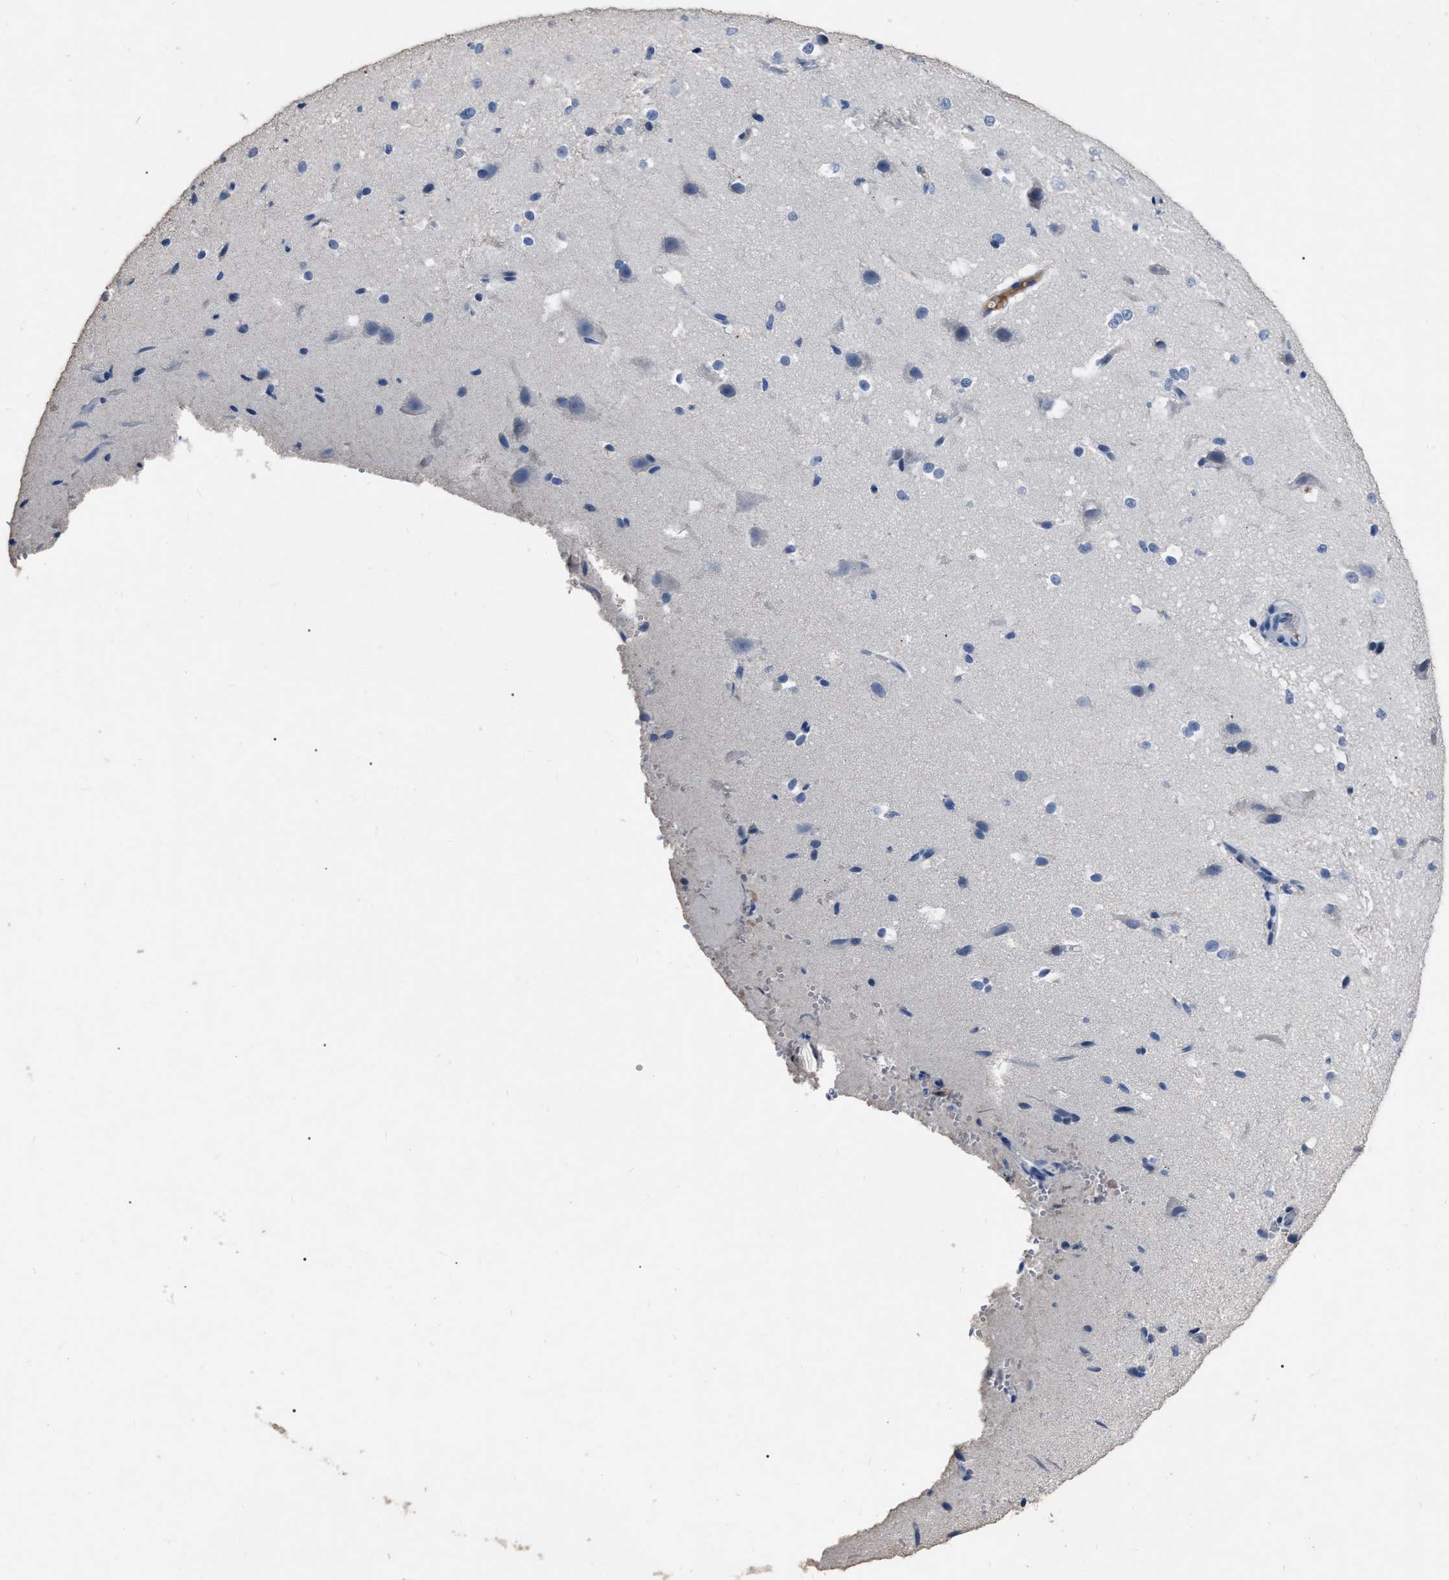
{"staining": {"intensity": "negative", "quantity": "none", "location": "none"}, "tissue": "cerebral cortex", "cell_type": "Endothelial cells", "image_type": "normal", "snomed": [{"axis": "morphology", "description": "Normal tissue, NOS"}, {"axis": "morphology", "description": "Developmental malformation"}, {"axis": "topography", "description": "Cerebral cortex"}], "caption": "Endothelial cells show no significant protein positivity in benign cerebral cortex.", "gene": "HABP2", "patient": {"sex": "female", "age": 30}}